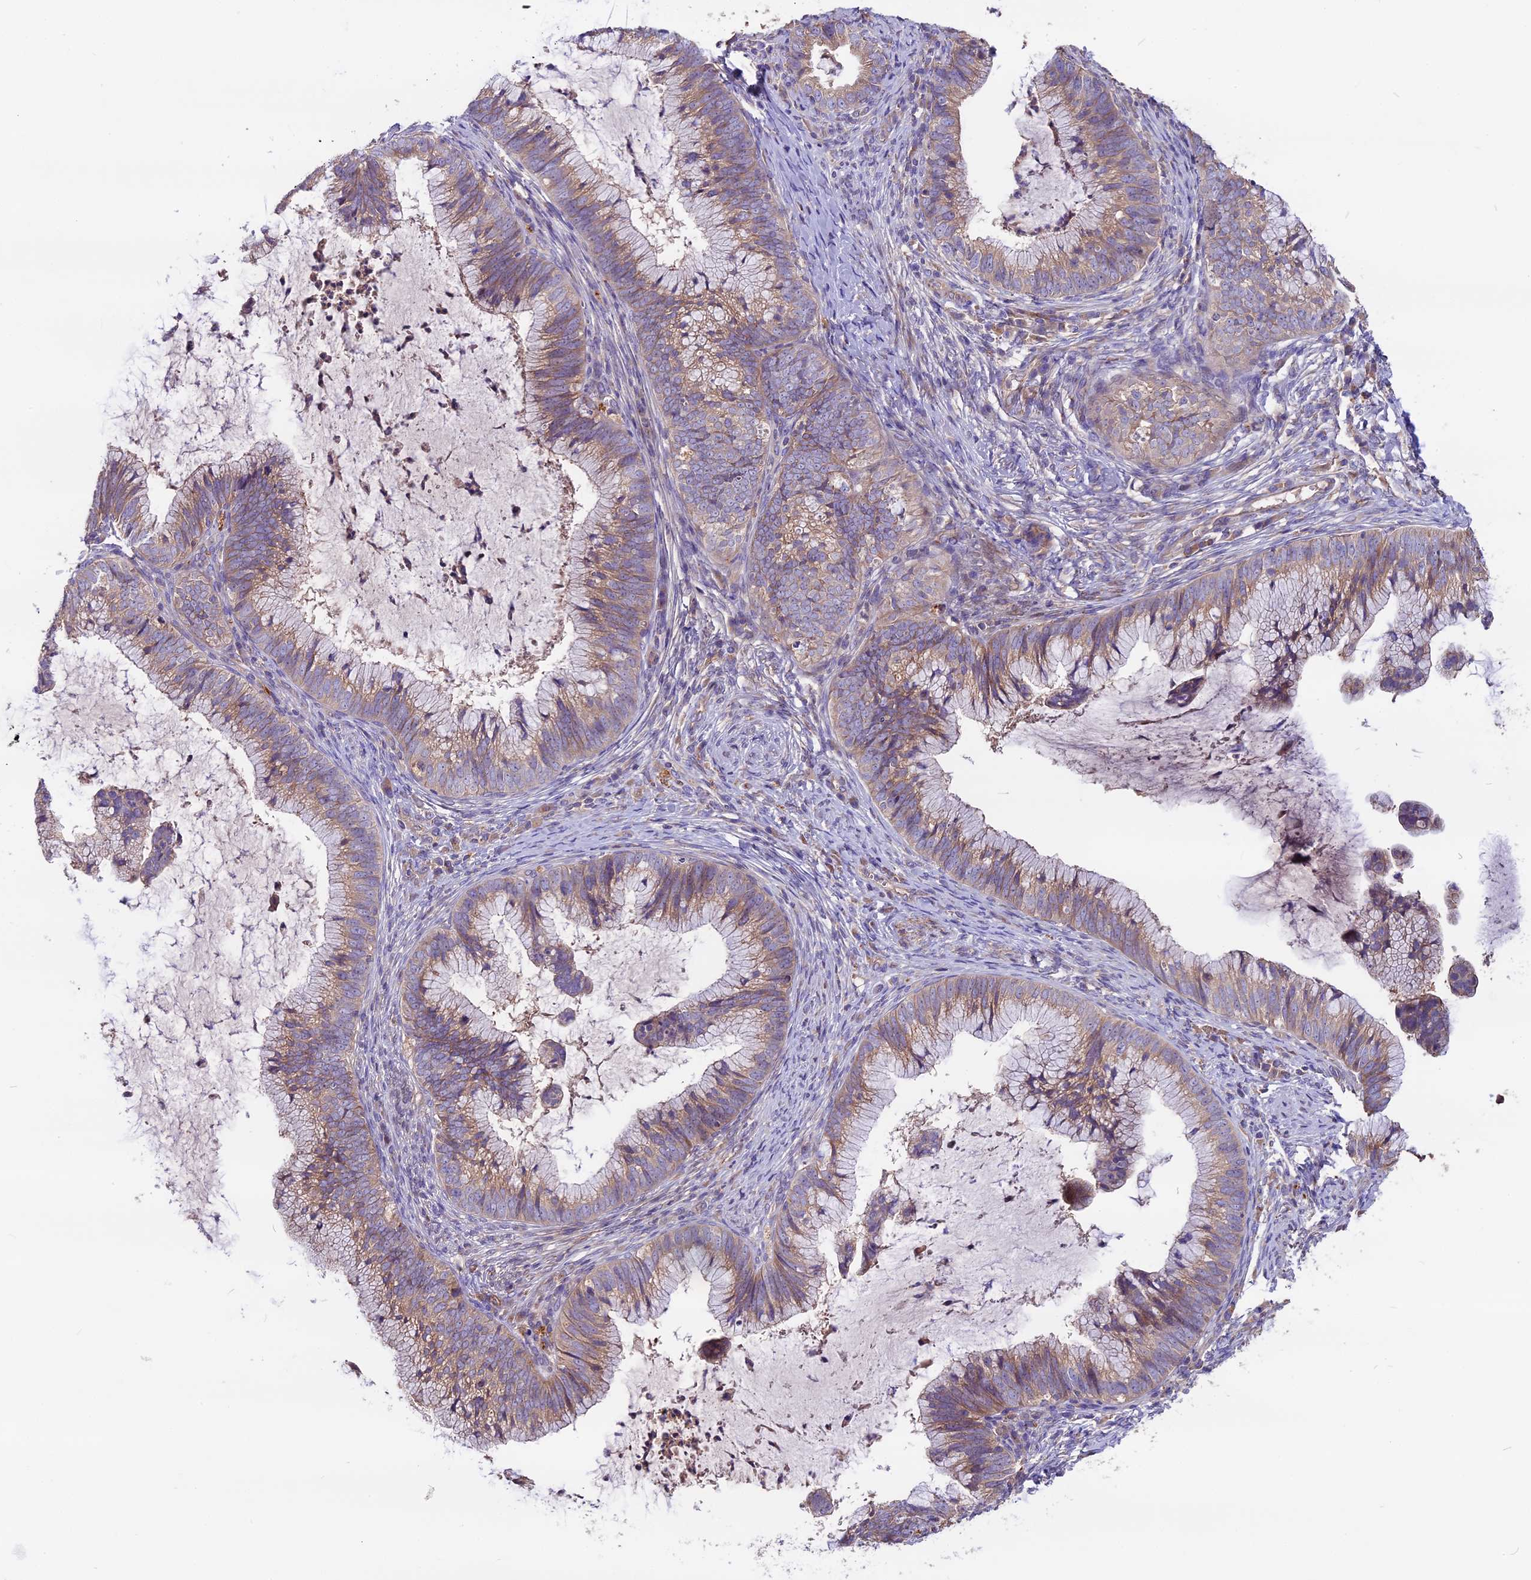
{"staining": {"intensity": "moderate", "quantity": ">75%", "location": "cytoplasmic/membranous"}, "tissue": "cervical cancer", "cell_type": "Tumor cells", "image_type": "cancer", "snomed": [{"axis": "morphology", "description": "Adenocarcinoma, NOS"}, {"axis": "topography", "description": "Cervix"}], "caption": "A photomicrograph of human adenocarcinoma (cervical) stained for a protein exhibits moderate cytoplasmic/membranous brown staining in tumor cells.", "gene": "ANO3", "patient": {"sex": "female", "age": 36}}